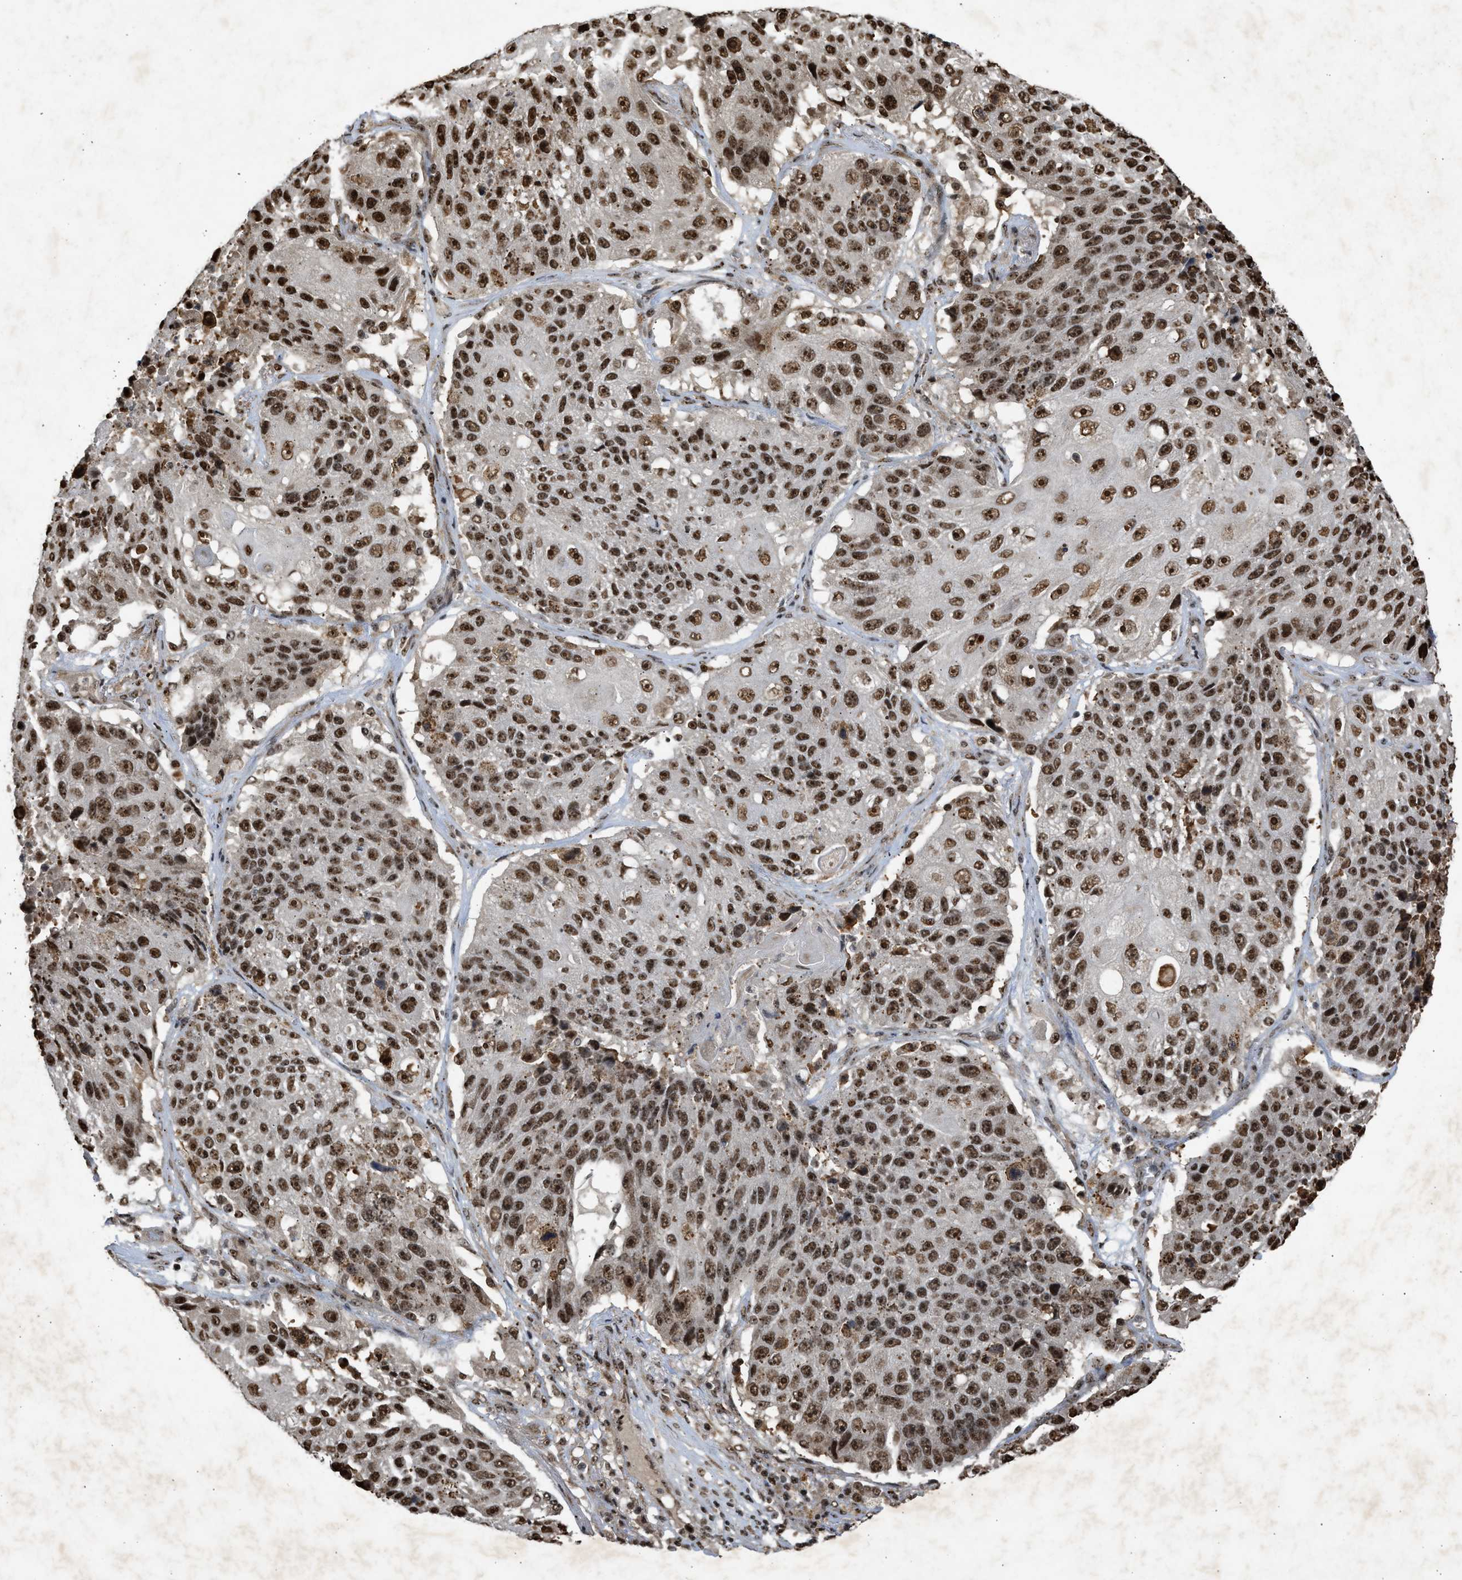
{"staining": {"intensity": "strong", "quantity": ">75%", "location": "nuclear"}, "tissue": "lung cancer", "cell_type": "Tumor cells", "image_type": "cancer", "snomed": [{"axis": "morphology", "description": "Squamous cell carcinoma, NOS"}, {"axis": "topography", "description": "Lung"}], "caption": "DAB immunohistochemical staining of lung squamous cell carcinoma reveals strong nuclear protein expression in about >75% of tumor cells. (Brightfield microscopy of DAB IHC at high magnification).", "gene": "TFDP2", "patient": {"sex": "male", "age": 61}}